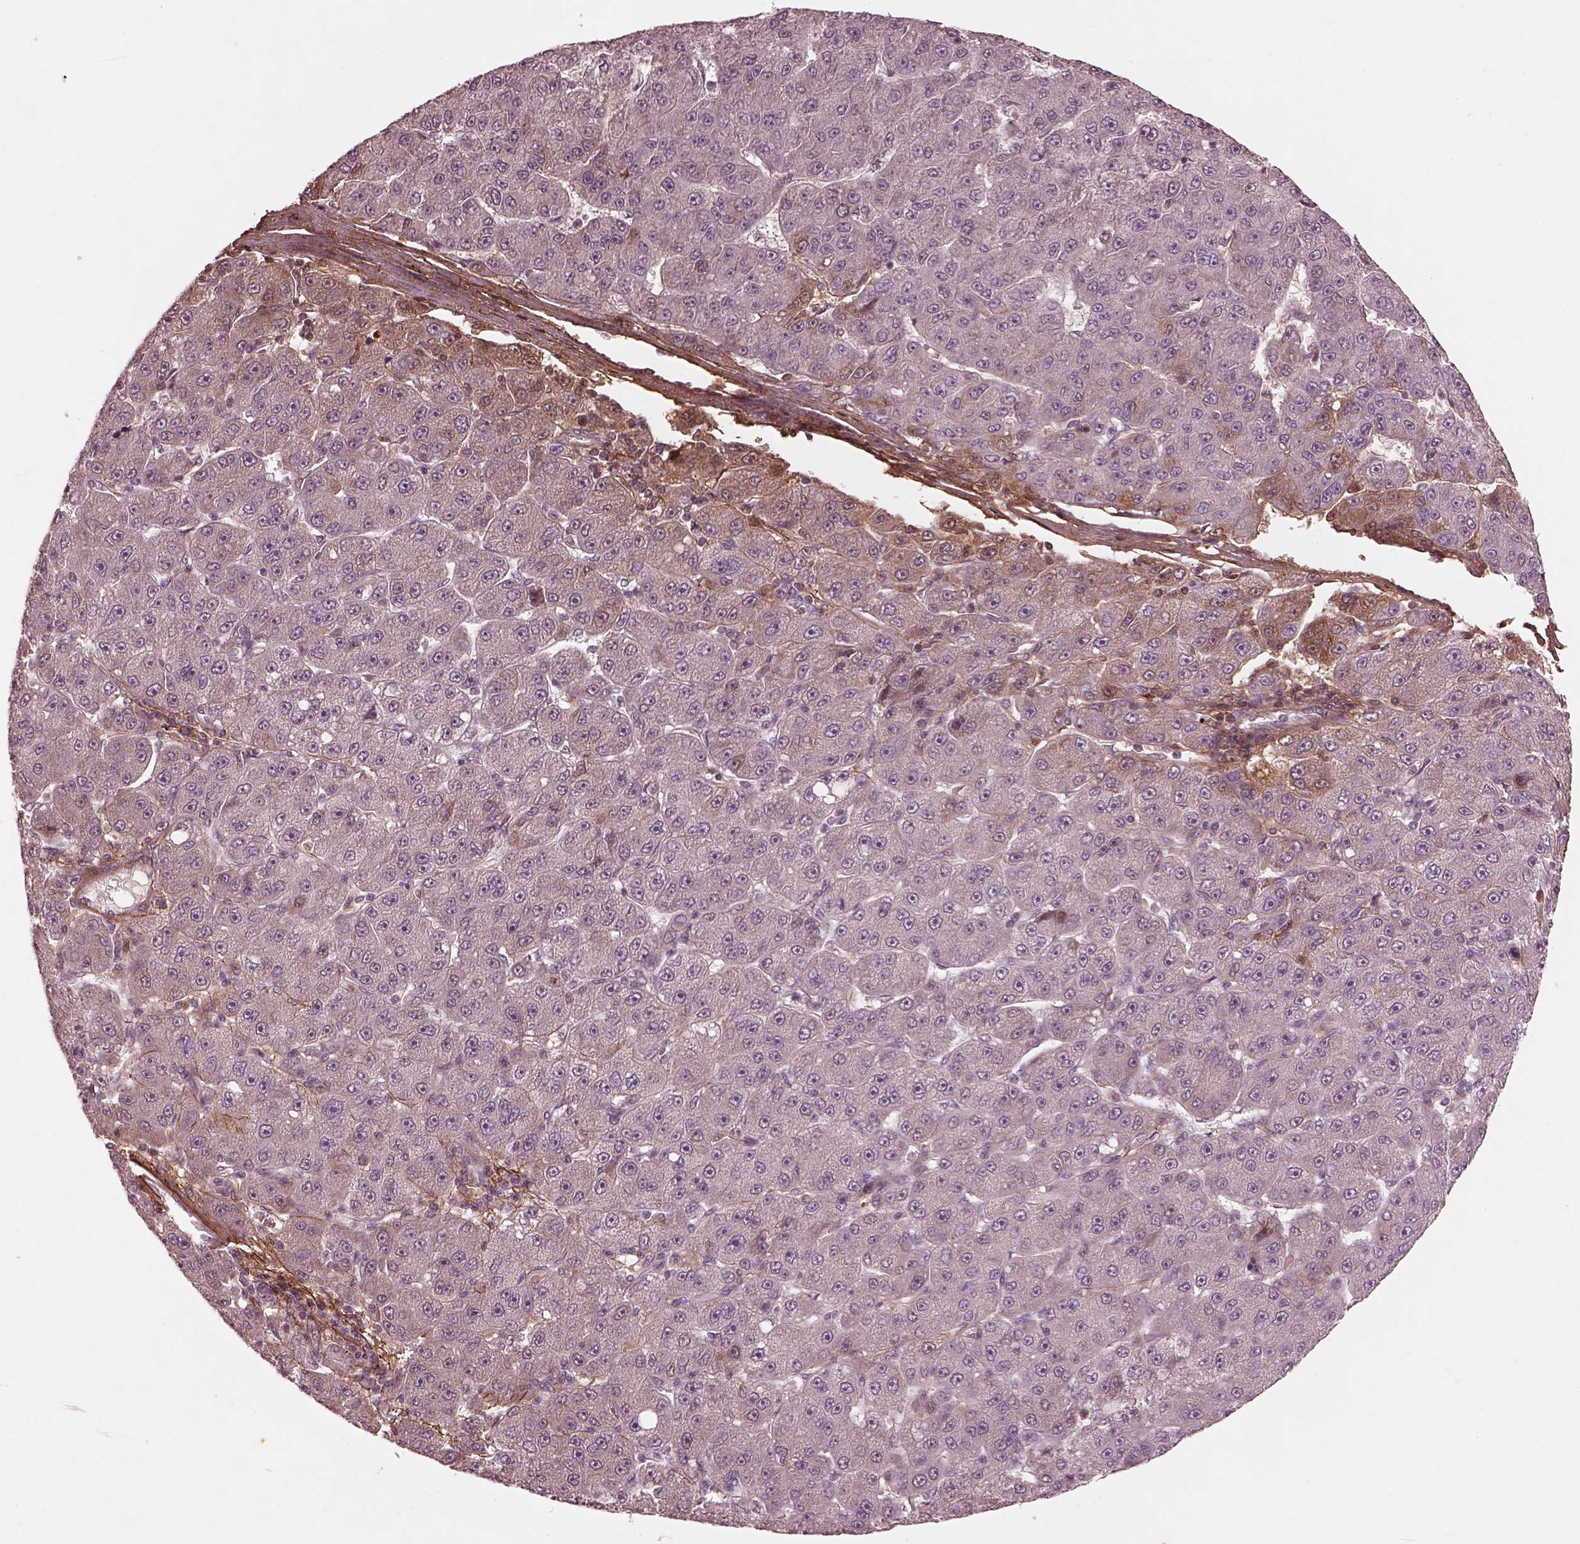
{"staining": {"intensity": "weak", "quantity": "<25%", "location": "cytoplasmic/membranous"}, "tissue": "liver cancer", "cell_type": "Tumor cells", "image_type": "cancer", "snomed": [{"axis": "morphology", "description": "Carcinoma, Hepatocellular, NOS"}, {"axis": "topography", "description": "Liver"}], "caption": "IHC of hepatocellular carcinoma (liver) shows no expression in tumor cells.", "gene": "EFEMP1", "patient": {"sex": "male", "age": 67}}